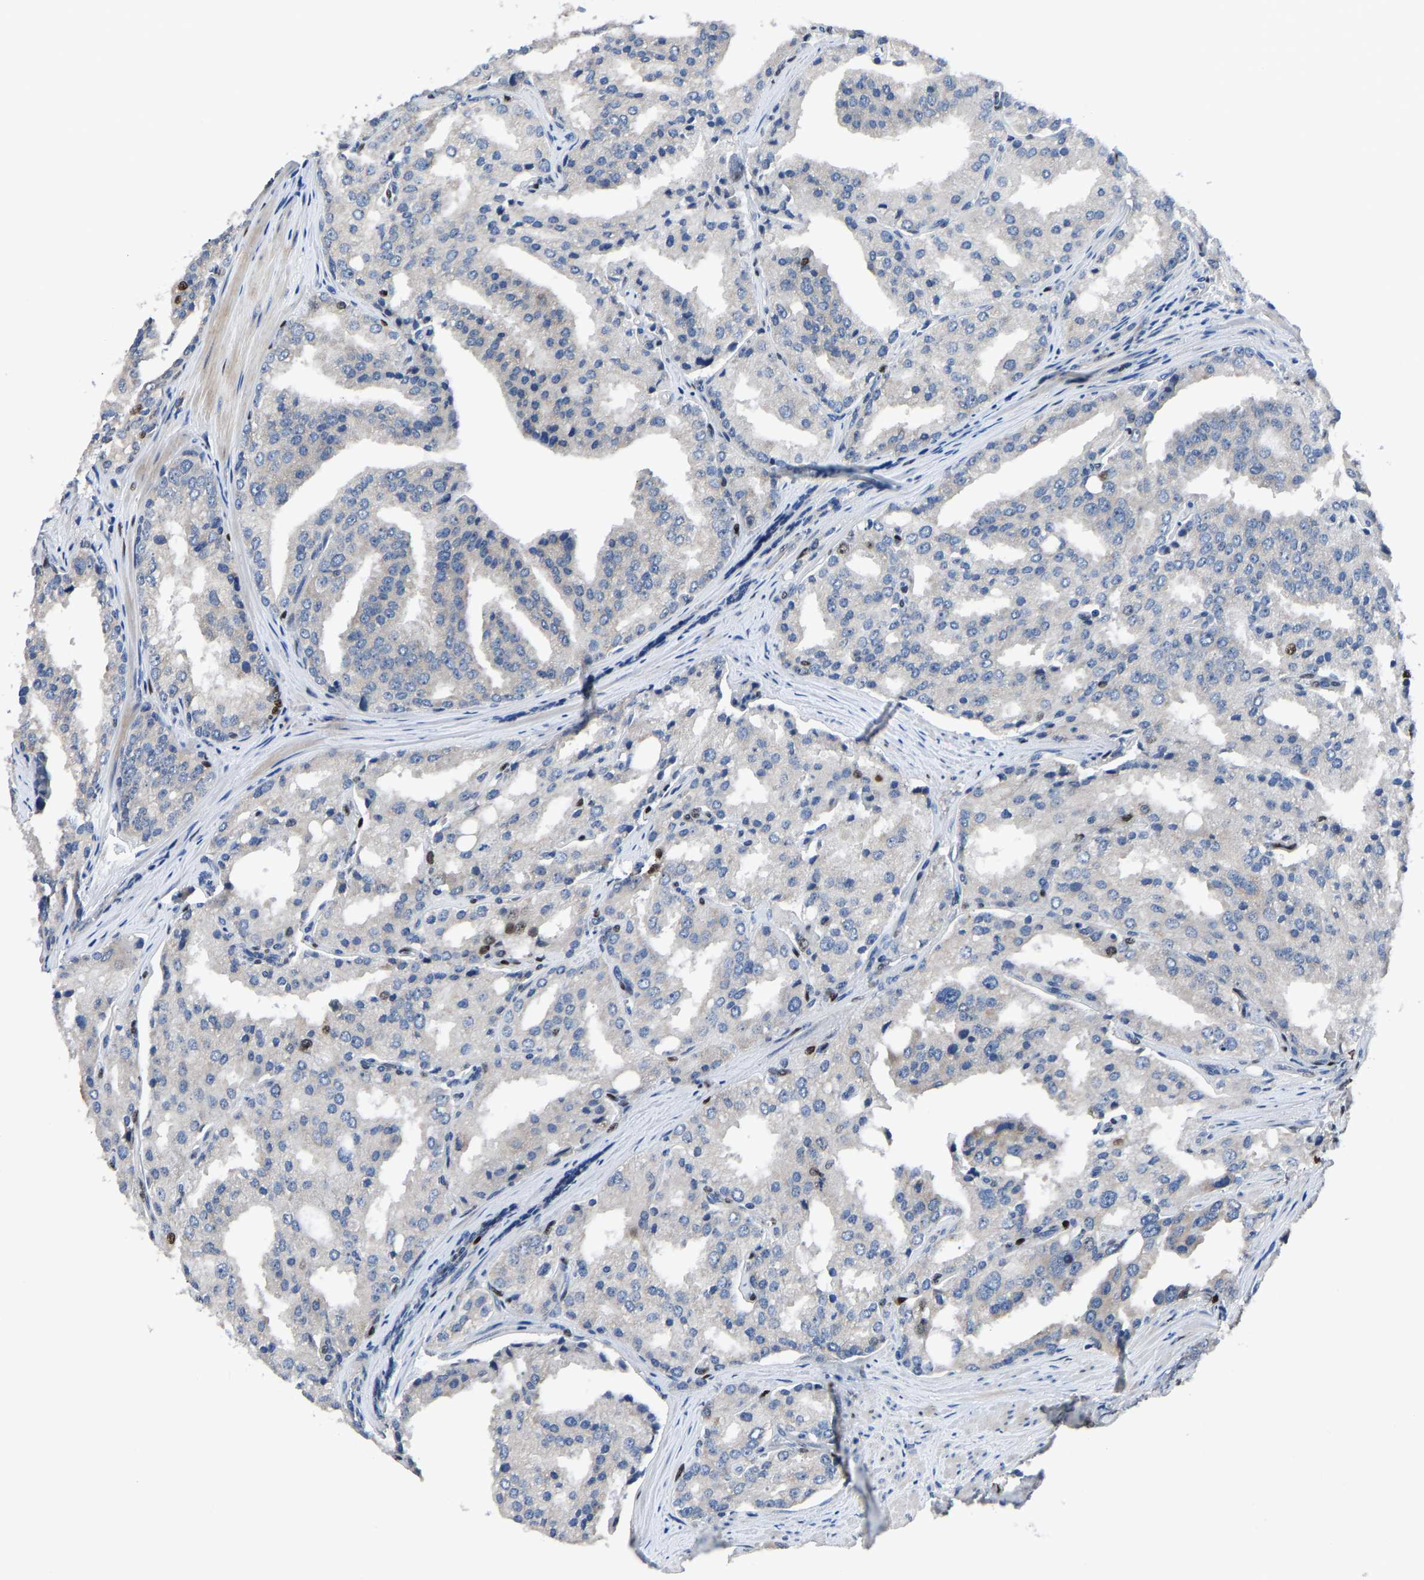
{"staining": {"intensity": "negative", "quantity": "none", "location": "none"}, "tissue": "prostate cancer", "cell_type": "Tumor cells", "image_type": "cancer", "snomed": [{"axis": "morphology", "description": "Adenocarcinoma, High grade"}, {"axis": "topography", "description": "Prostate"}], "caption": "DAB immunohistochemical staining of human adenocarcinoma (high-grade) (prostate) displays no significant positivity in tumor cells.", "gene": "EGR1", "patient": {"sex": "male", "age": 50}}